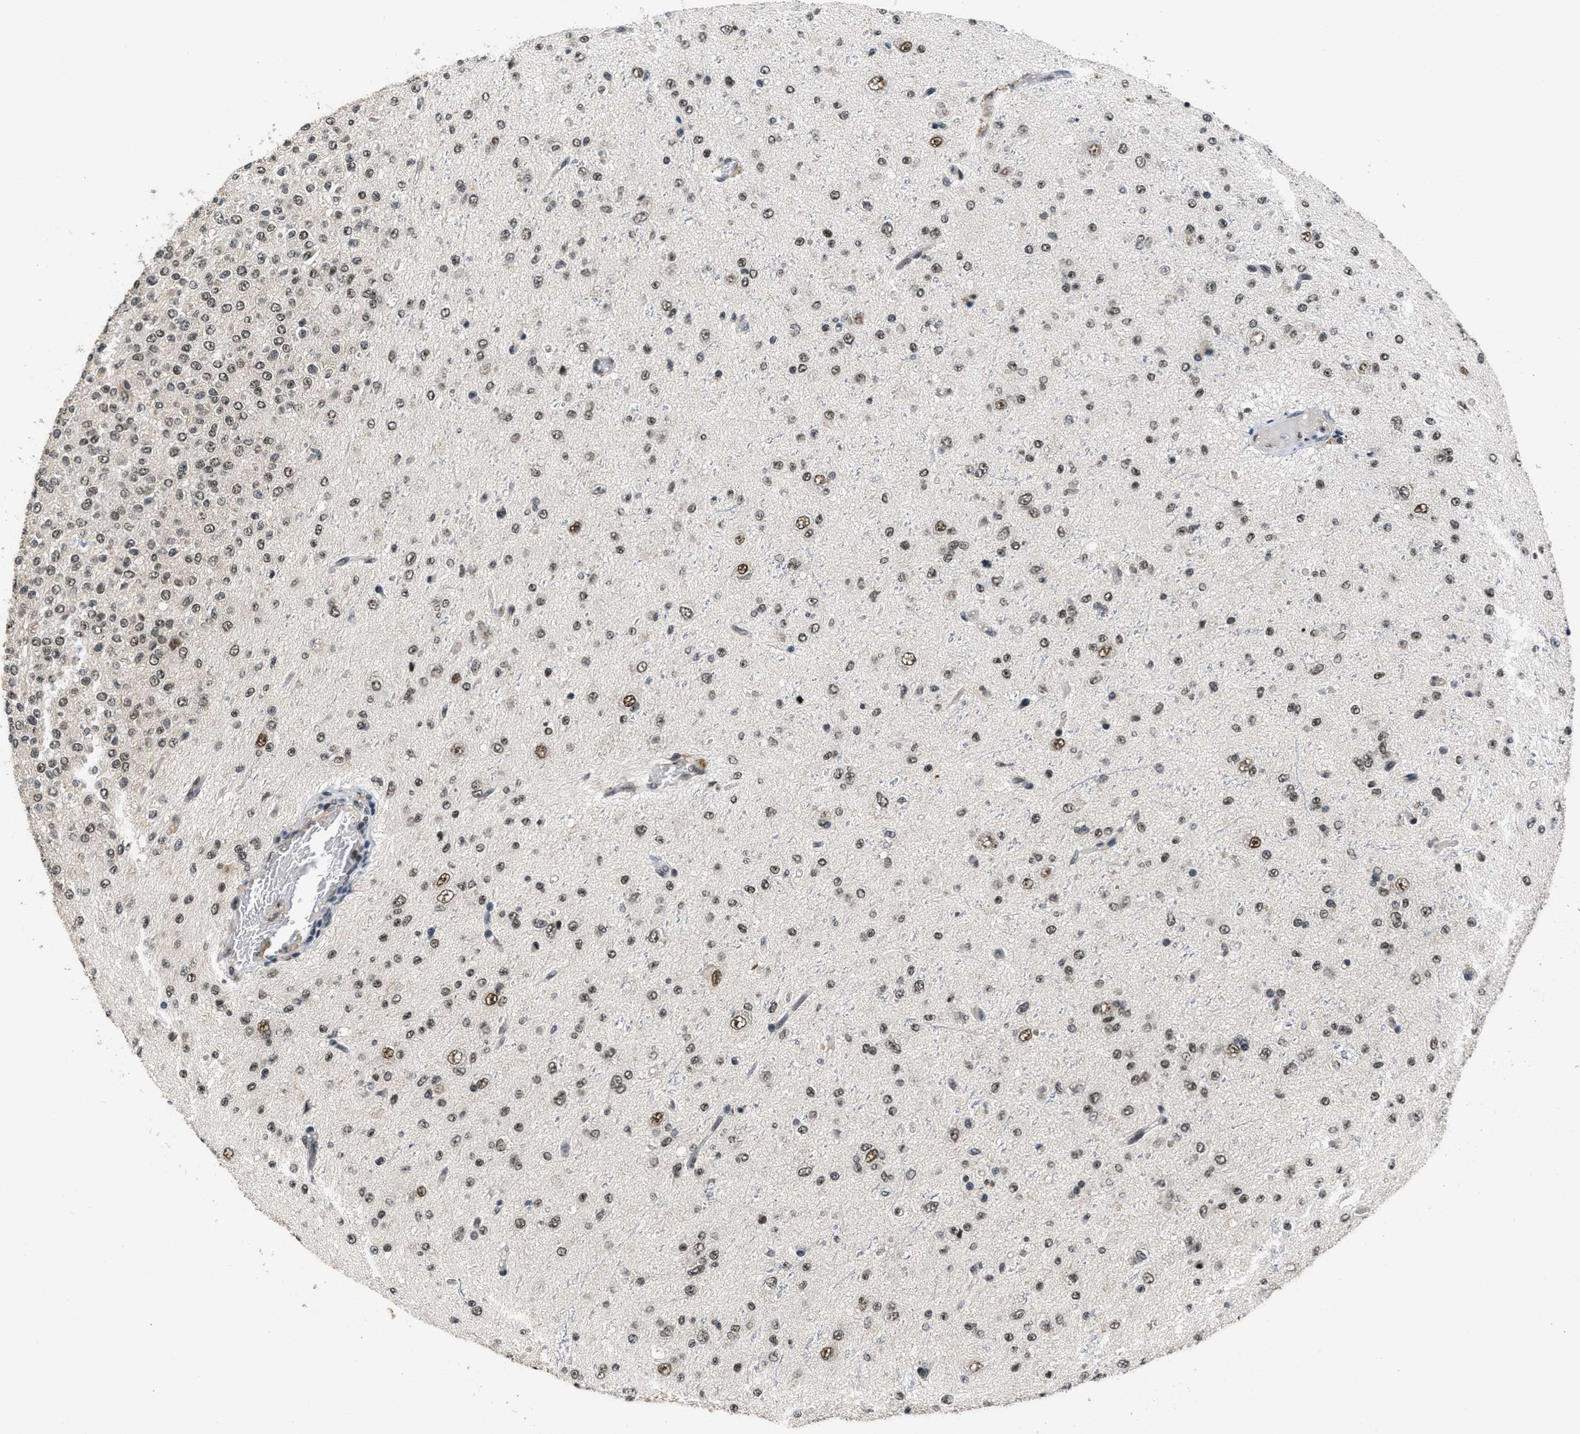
{"staining": {"intensity": "strong", "quantity": ">75%", "location": "nuclear"}, "tissue": "glioma", "cell_type": "Tumor cells", "image_type": "cancer", "snomed": [{"axis": "morphology", "description": "Glioma, malignant, High grade"}, {"axis": "topography", "description": "pancreas cauda"}], "caption": "Strong nuclear protein staining is present in about >75% of tumor cells in high-grade glioma (malignant). The staining was performed using DAB (3,3'-diaminobenzidine) to visualize the protein expression in brown, while the nuclei were stained in blue with hematoxylin (Magnification: 20x).", "gene": "CUL4B", "patient": {"sex": "male", "age": 60}}